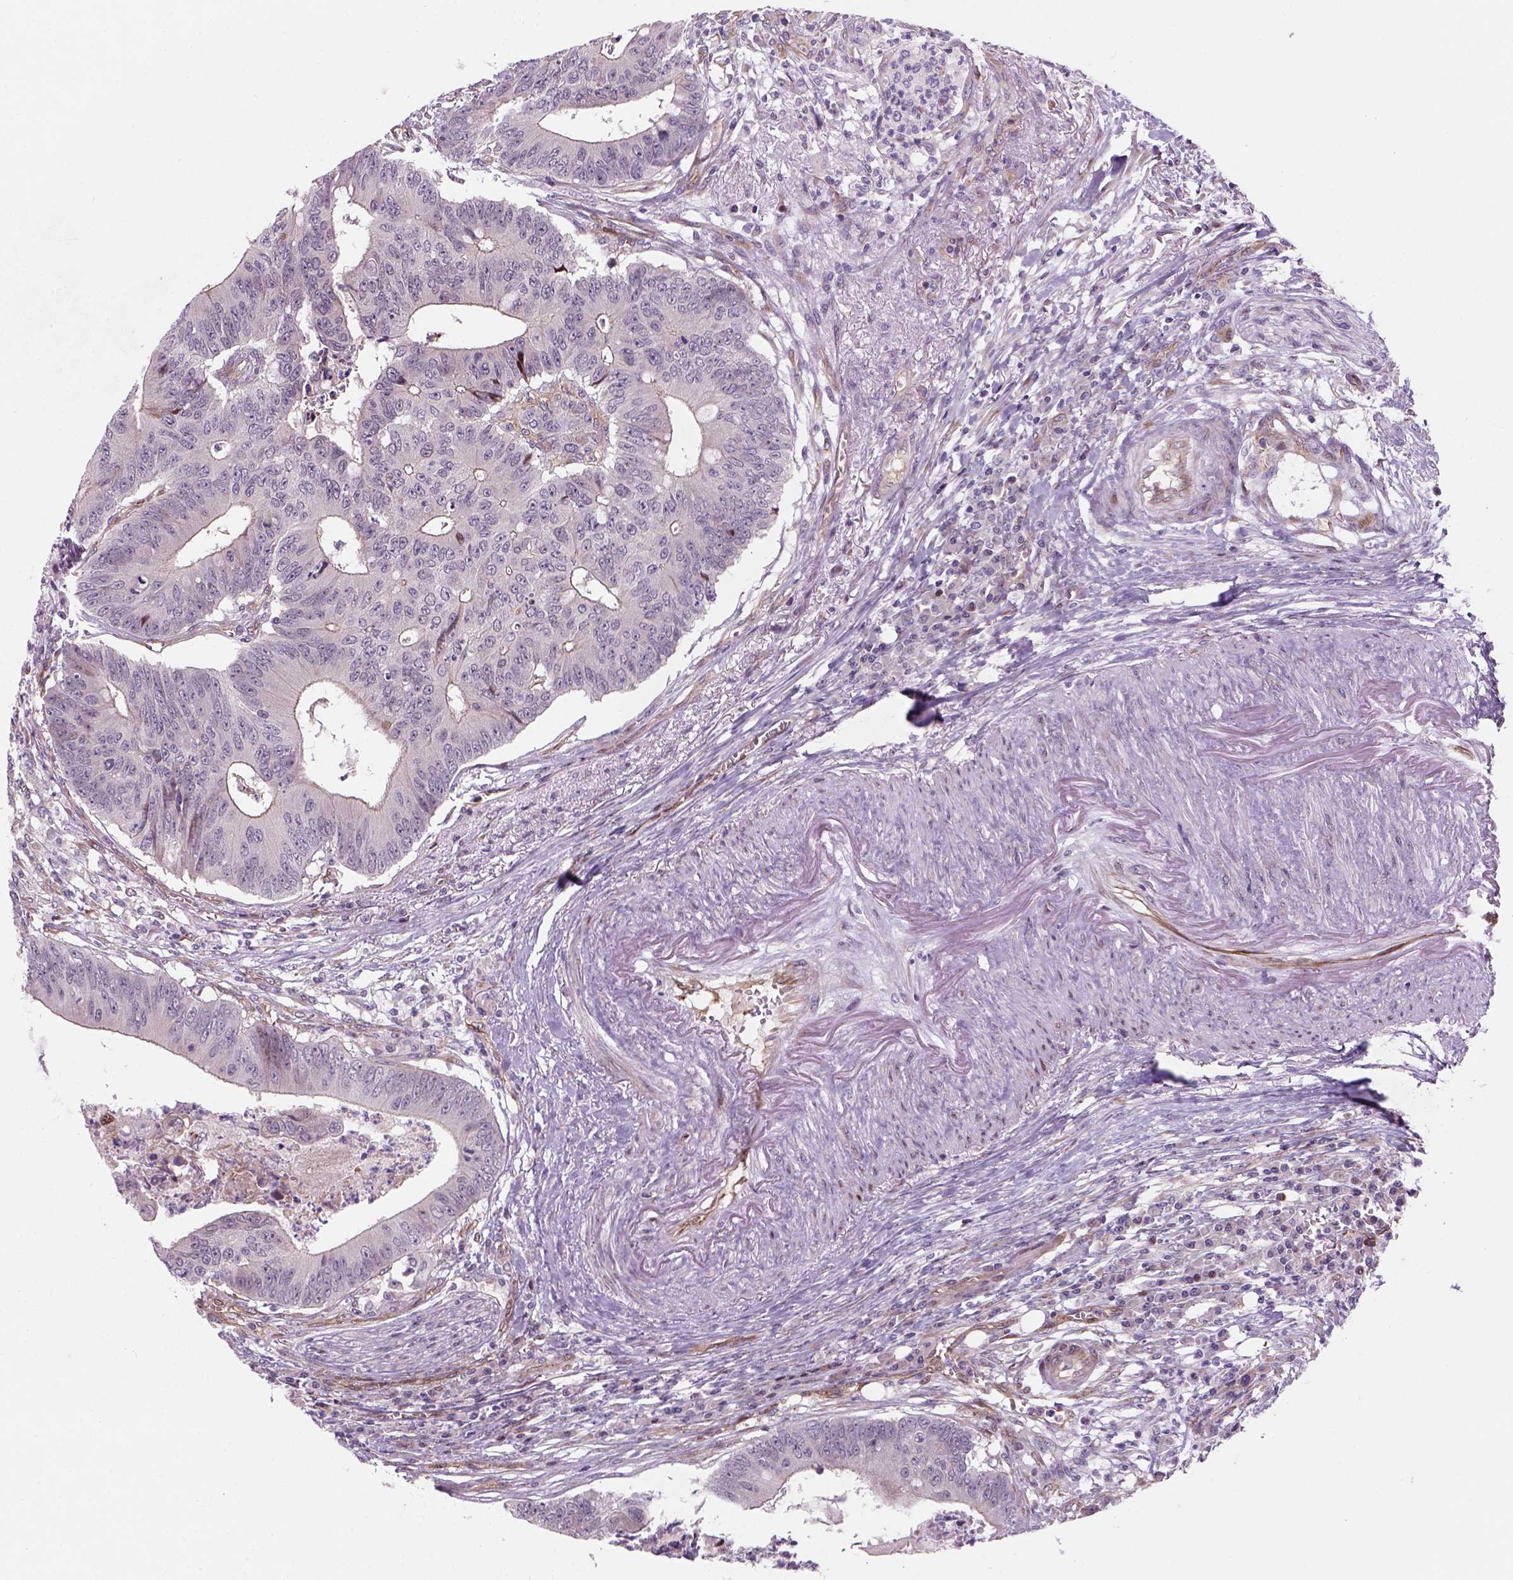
{"staining": {"intensity": "moderate", "quantity": "<25%", "location": "cytoplasmic/membranous"}, "tissue": "colorectal cancer", "cell_type": "Tumor cells", "image_type": "cancer", "snomed": [{"axis": "morphology", "description": "Adenocarcinoma, NOS"}, {"axis": "topography", "description": "Colon"}], "caption": "Colorectal cancer stained with IHC exhibits moderate cytoplasmic/membranous positivity in about <25% of tumor cells.", "gene": "VSTM5", "patient": {"sex": "male", "age": 84}}